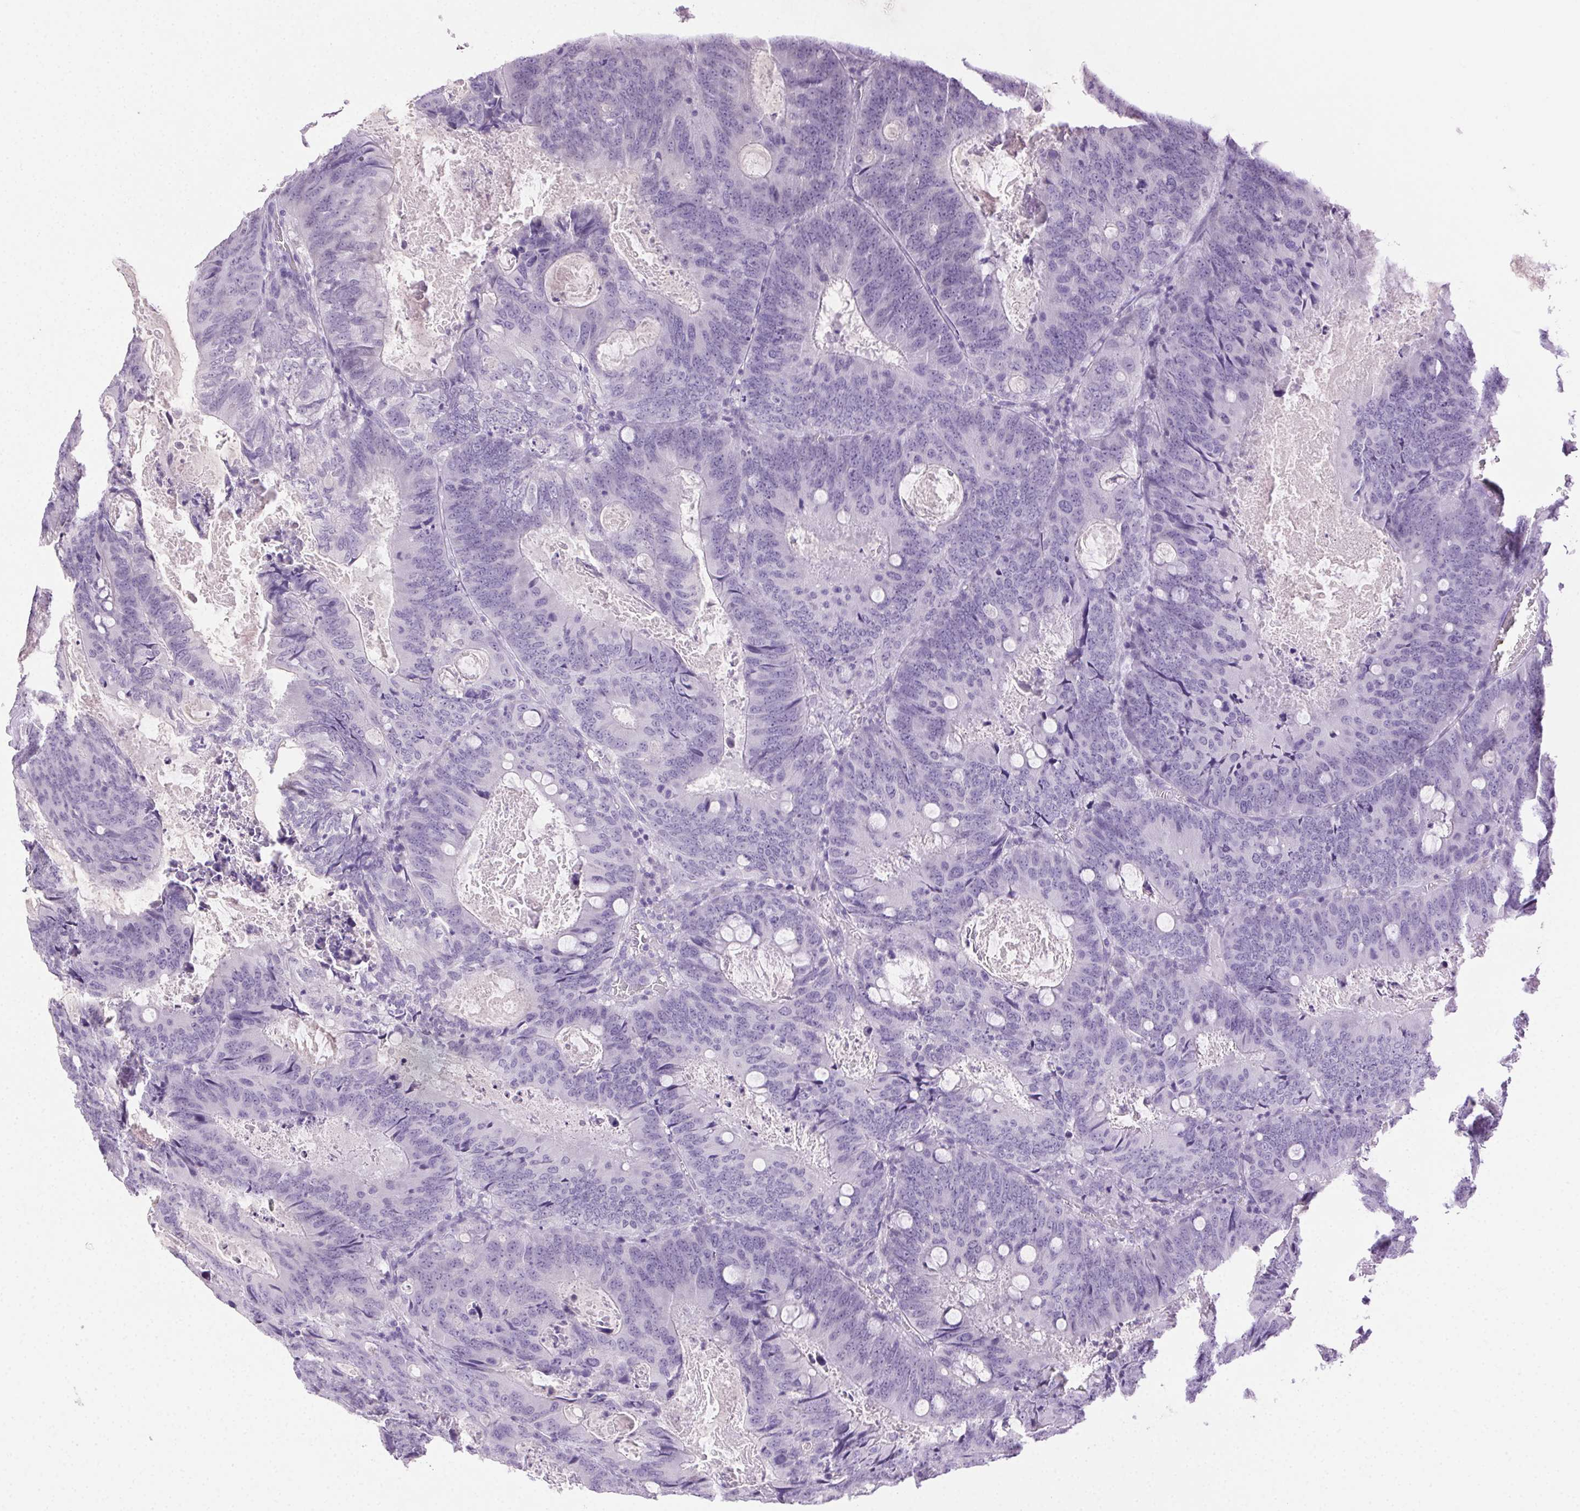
{"staining": {"intensity": "negative", "quantity": "none", "location": "none"}, "tissue": "colorectal cancer", "cell_type": "Tumor cells", "image_type": "cancer", "snomed": [{"axis": "morphology", "description": "Adenocarcinoma, NOS"}, {"axis": "topography", "description": "Colon"}], "caption": "There is no significant expression in tumor cells of colorectal adenocarcinoma. (DAB (3,3'-diaminobenzidine) IHC visualized using brightfield microscopy, high magnification).", "gene": "CLDN10", "patient": {"sex": "male", "age": 67}}